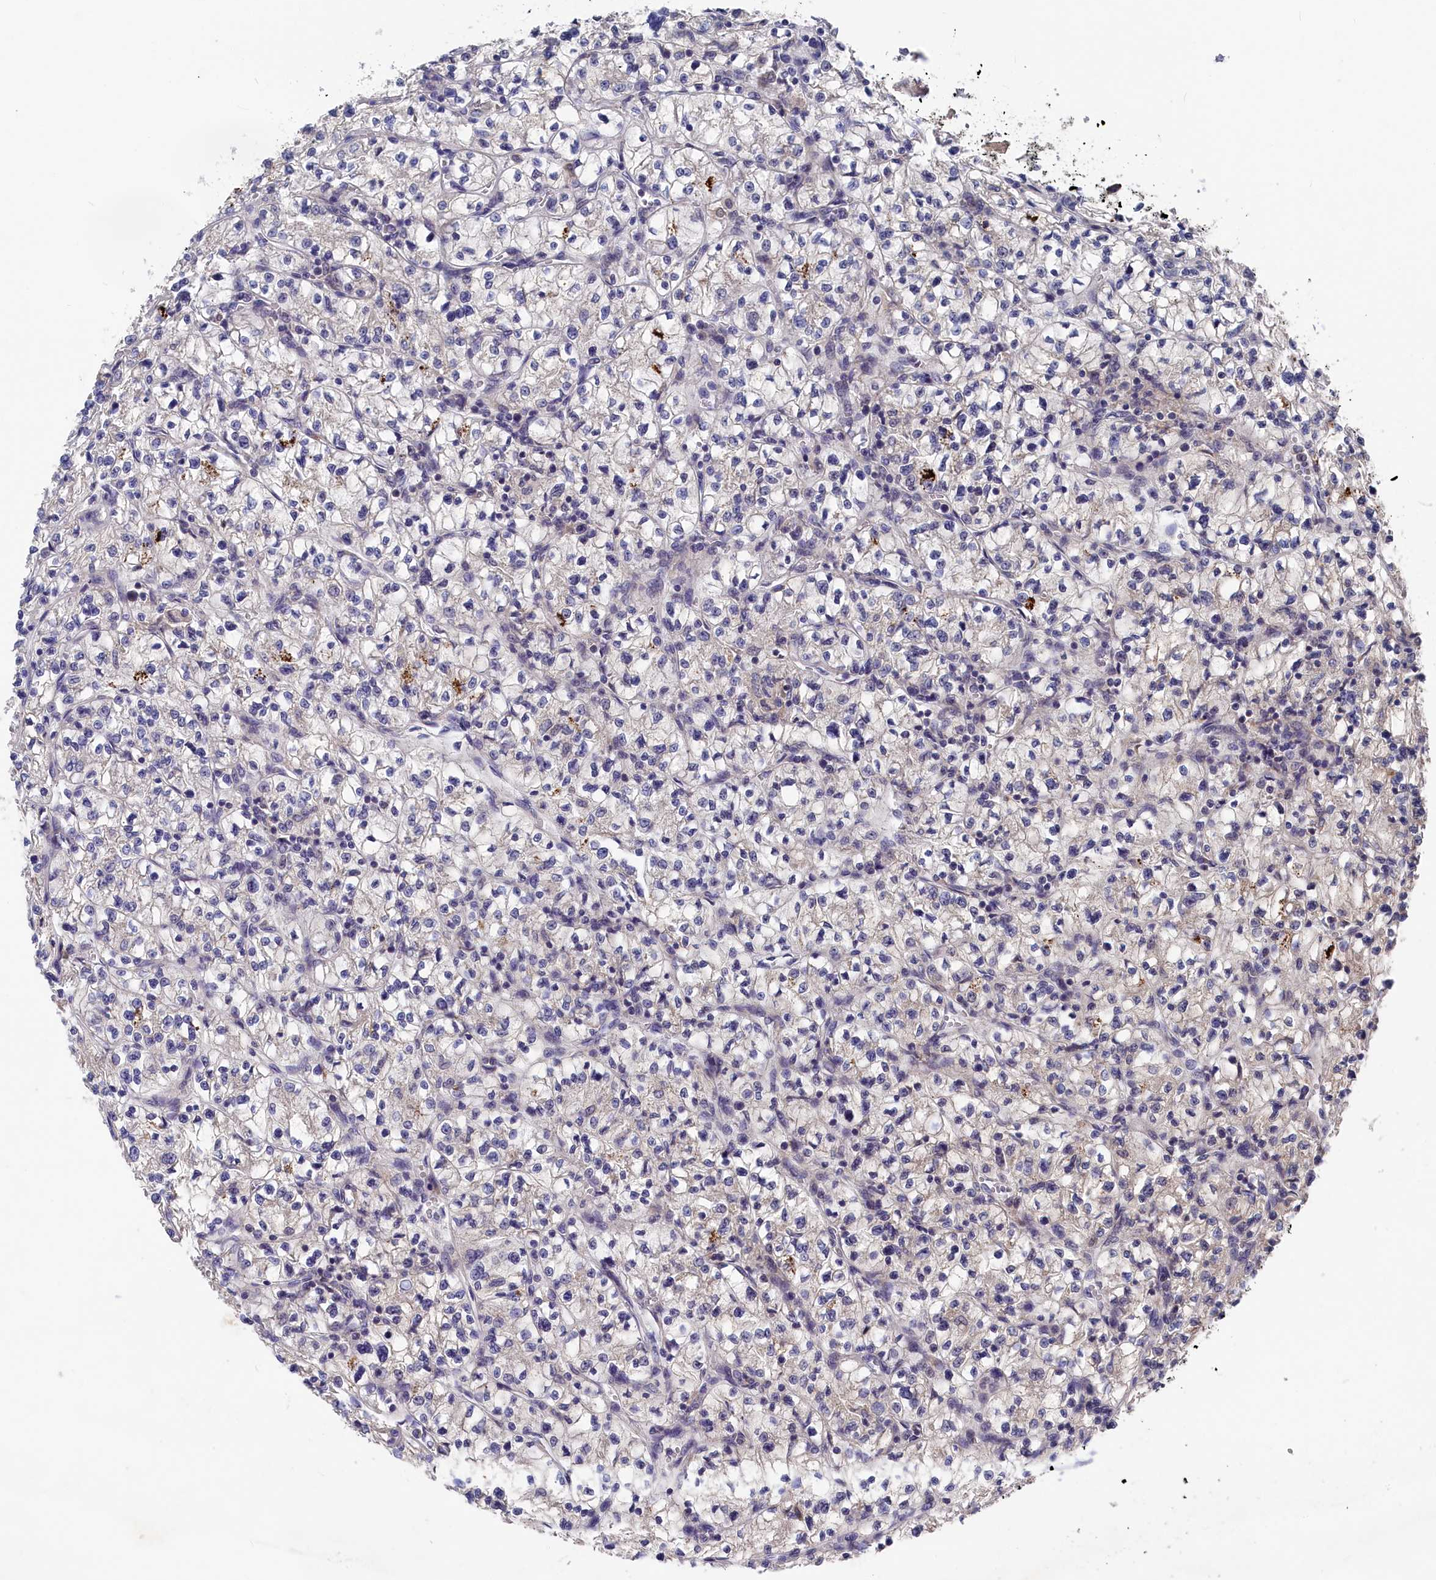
{"staining": {"intensity": "negative", "quantity": "none", "location": "none"}, "tissue": "renal cancer", "cell_type": "Tumor cells", "image_type": "cancer", "snomed": [{"axis": "morphology", "description": "Adenocarcinoma, NOS"}, {"axis": "topography", "description": "Kidney"}], "caption": "The image displays no staining of tumor cells in renal adenocarcinoma.", "gene": "CYB5D2", "patient": {"sex": "female", "age": 64}}